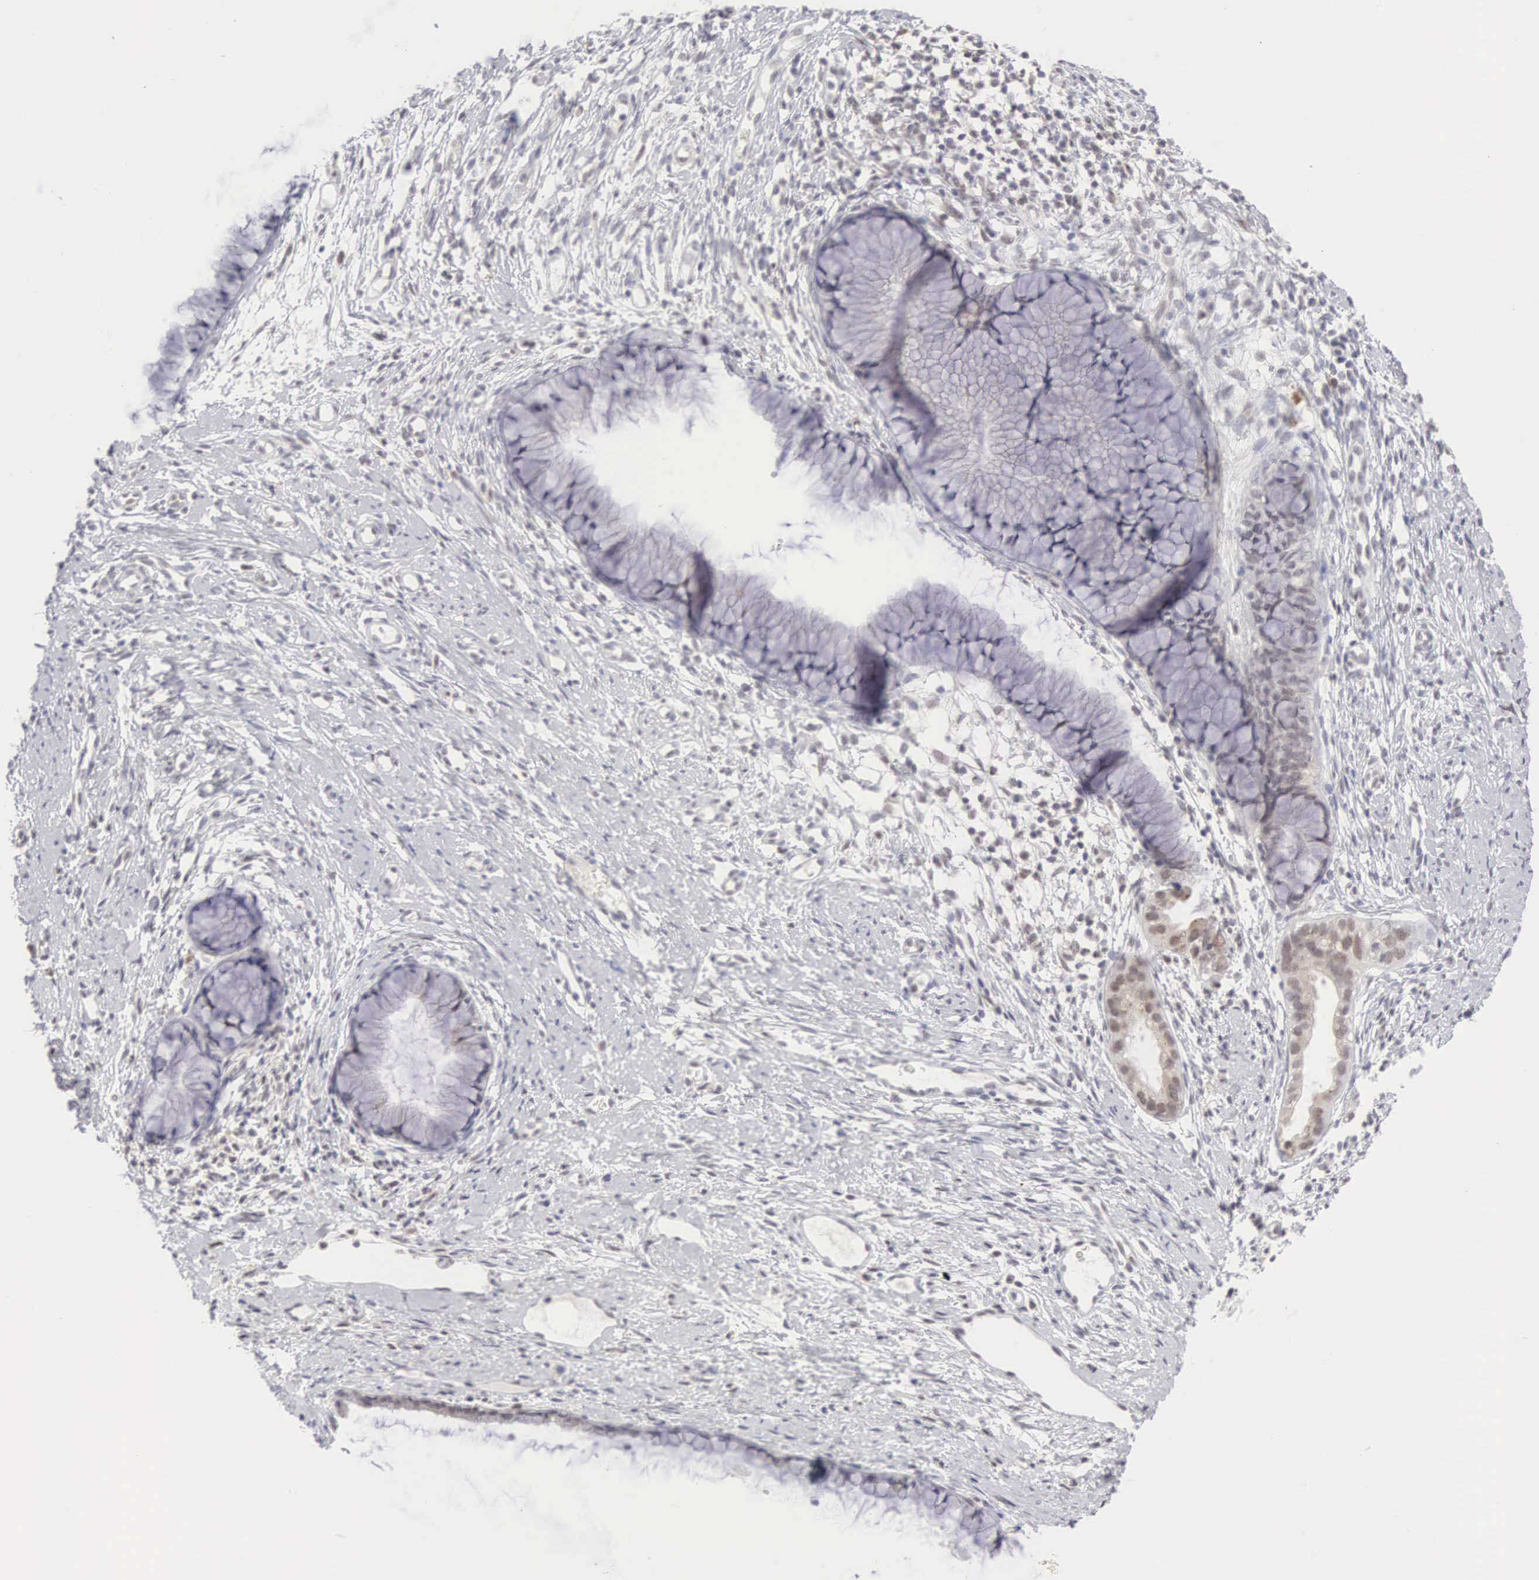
{"staining": {"intensity": "weak", "quantity": "<25%", "location": "nuclear"}, "tissue": "cervix", "cell_type": "Glandular cells", "image_type": "normal", "snomed": [{"axis": "morphology", "description": "Normal tissue, NOS"}, {"axis": "topography", "description": "Cervix"}], "caption": "This is a histopathology image of immunohistochemistry (IHC) staining of benign cervix, which shows no expression in glandular cells.", "gene": "MNAT1", "patient": {"sex": "female", "age": 82}}